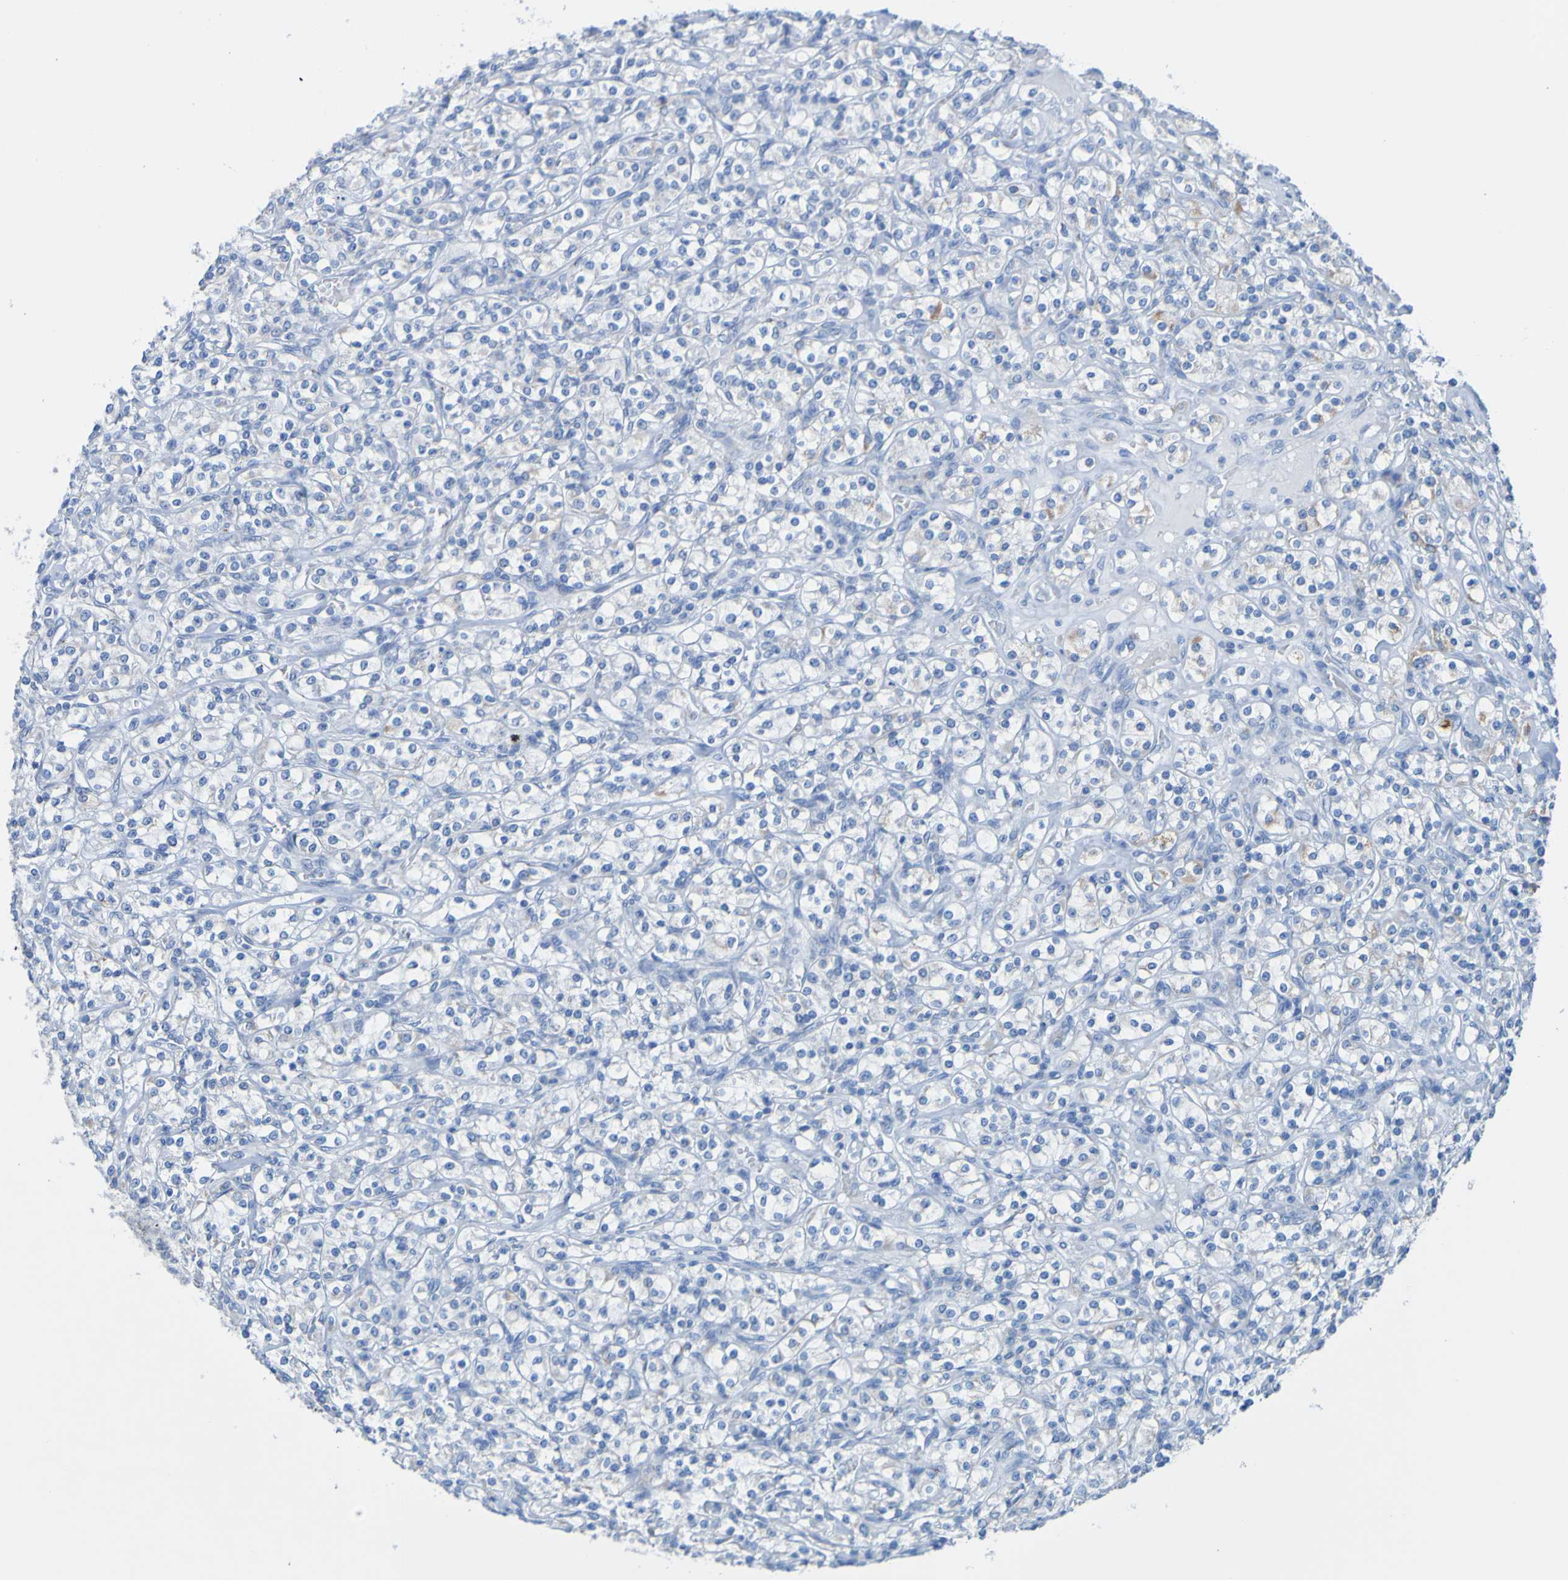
{"staining": {"intensity": "negative", "quantity": "none", "location": "none"}, "tissue": "renal cancer", "cell_type": "Tumor cells", "image_type": "cancer", "snomed": [{"axis": "morphology", "description": "Adenocarcinoma, NOS"}, {"axis": "topography", "description": "Kidney"}], "caption": "This micrograph is of renal cancer stained with immunohistochemistry to label a protein in brown with the nuclei are counter-stained blue. There is no positivity in tumor cells.", "gene": "ACMSD", "patient": {"sex": "male", "age": 77}}